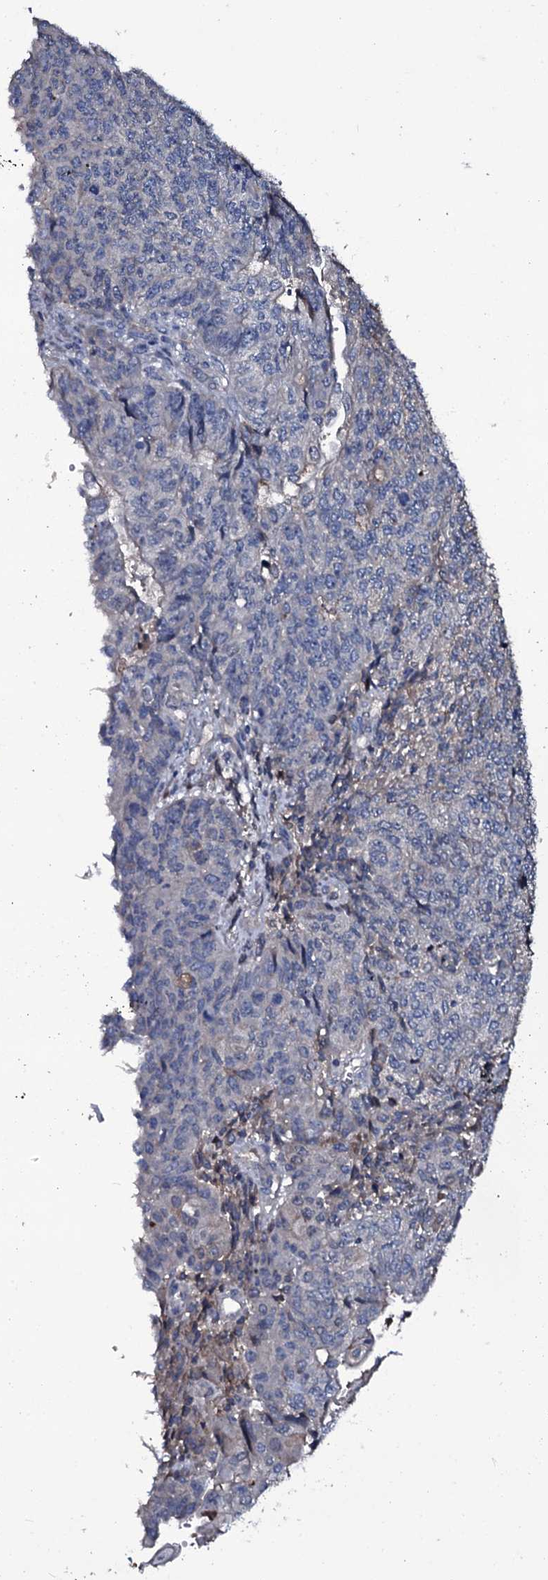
{"staining": {"intensity": "negative", "quantity": "none", "location": "none"}, "tissue": "endometrial cancer", "cell_type": "Tumor cells", "image_type": "cancer", "snomed": [{"axis": "morphology", "description": "Adenocarcinoma, NOS"}, {"axis": "topography", "description": "Endometrium"}], "caption": "Adenocarcinoma (endometrial) stained for a protein using IHC shows no expression tumor cells.", "gene": "LYG2", "patient": {"sex": "female", "age": 32}}